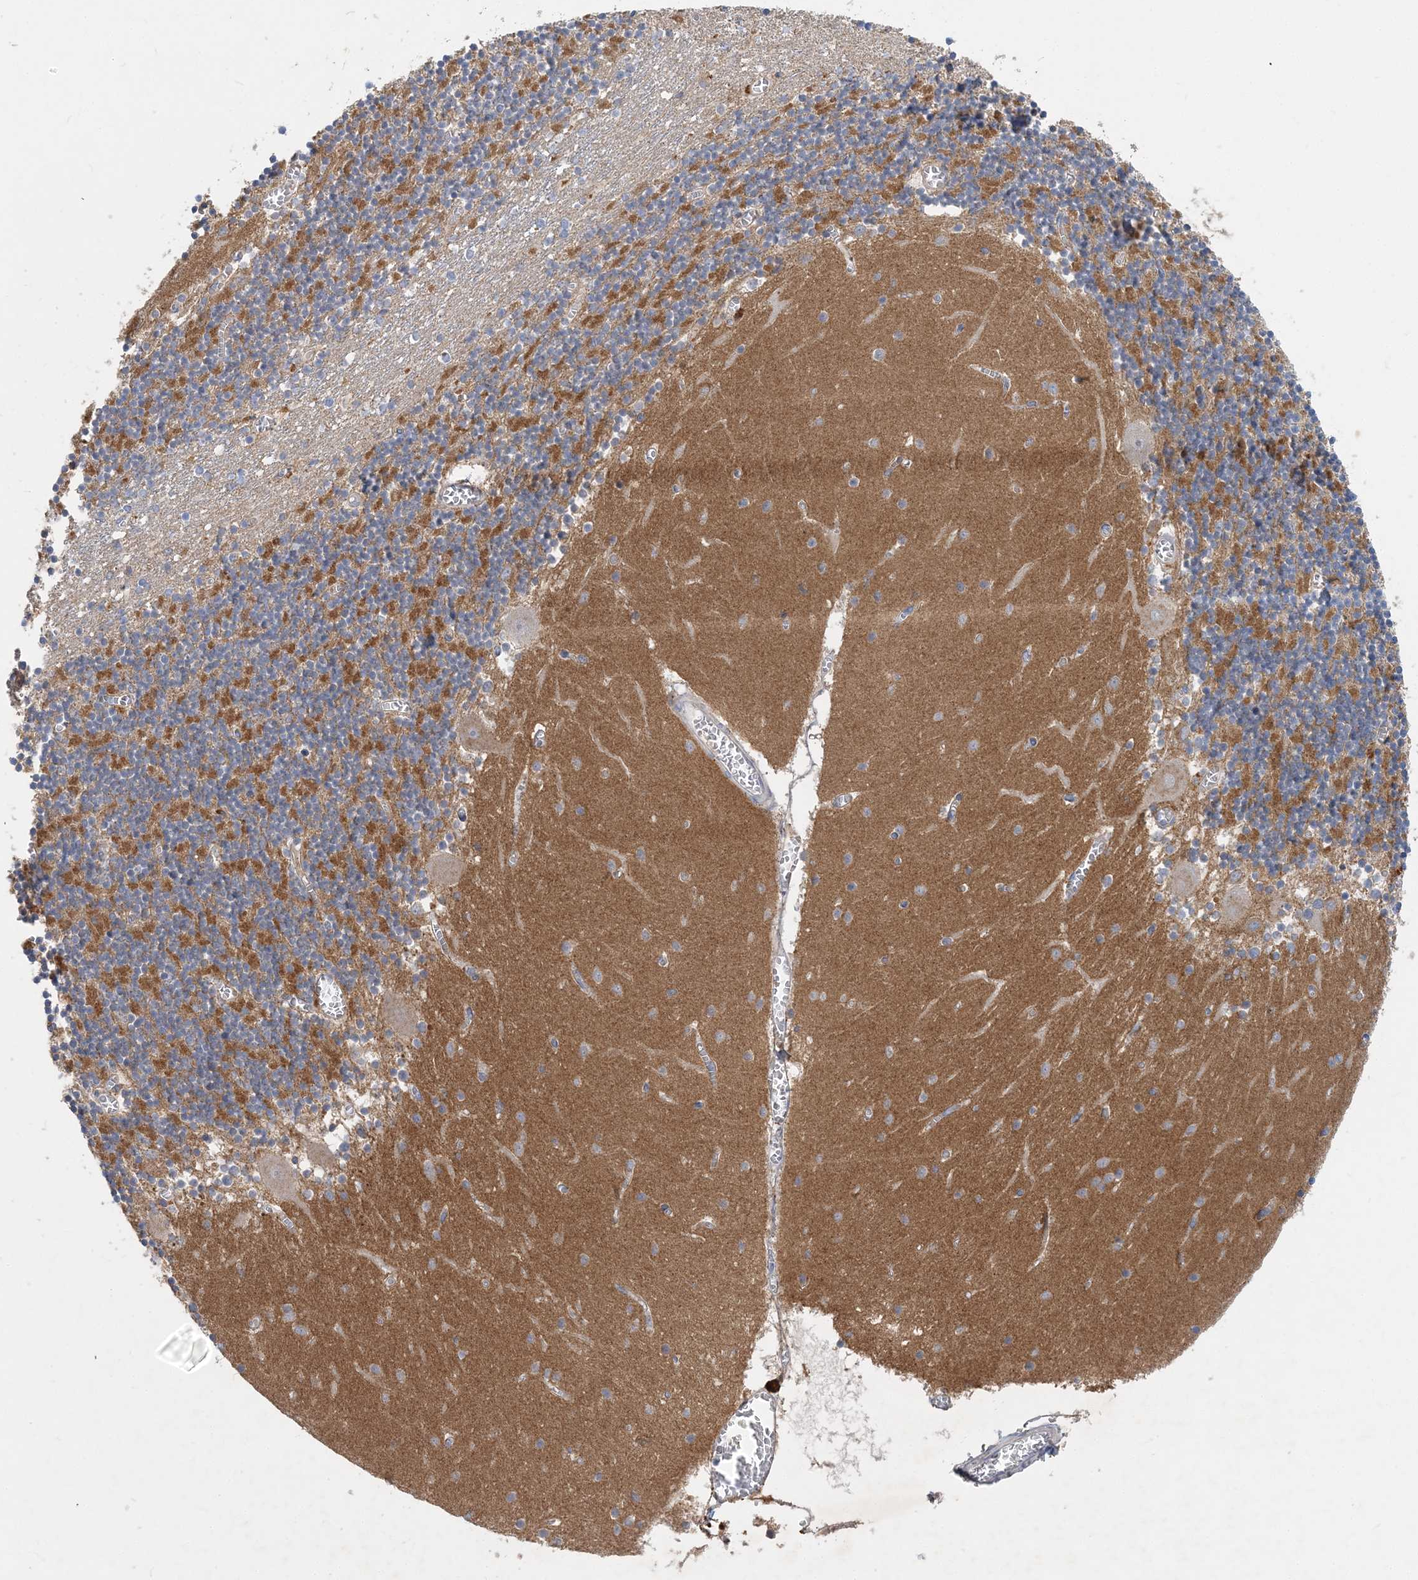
{"staining": {"intensity": "moderate", "quantity": "25%-75%", "location": "cytoplasmic/membranous"}, "tissue": "cerebellum", "cell_type": "Cells in granular layer", "image_type": "normal", "snomed": [{"axis": "morphology", "description": "Normal tissue, NOS"}, {"axis": "topography", "description": "Cerebellum"}], "caption": "Protein expression analysis of benign cerebellum demonstrates moderate cytoplasmic/membranous staining in approximately 25%-75% of cells in granular layer.", "gene": "GRINA", "patient": {"sex": "female", "age": 28}}